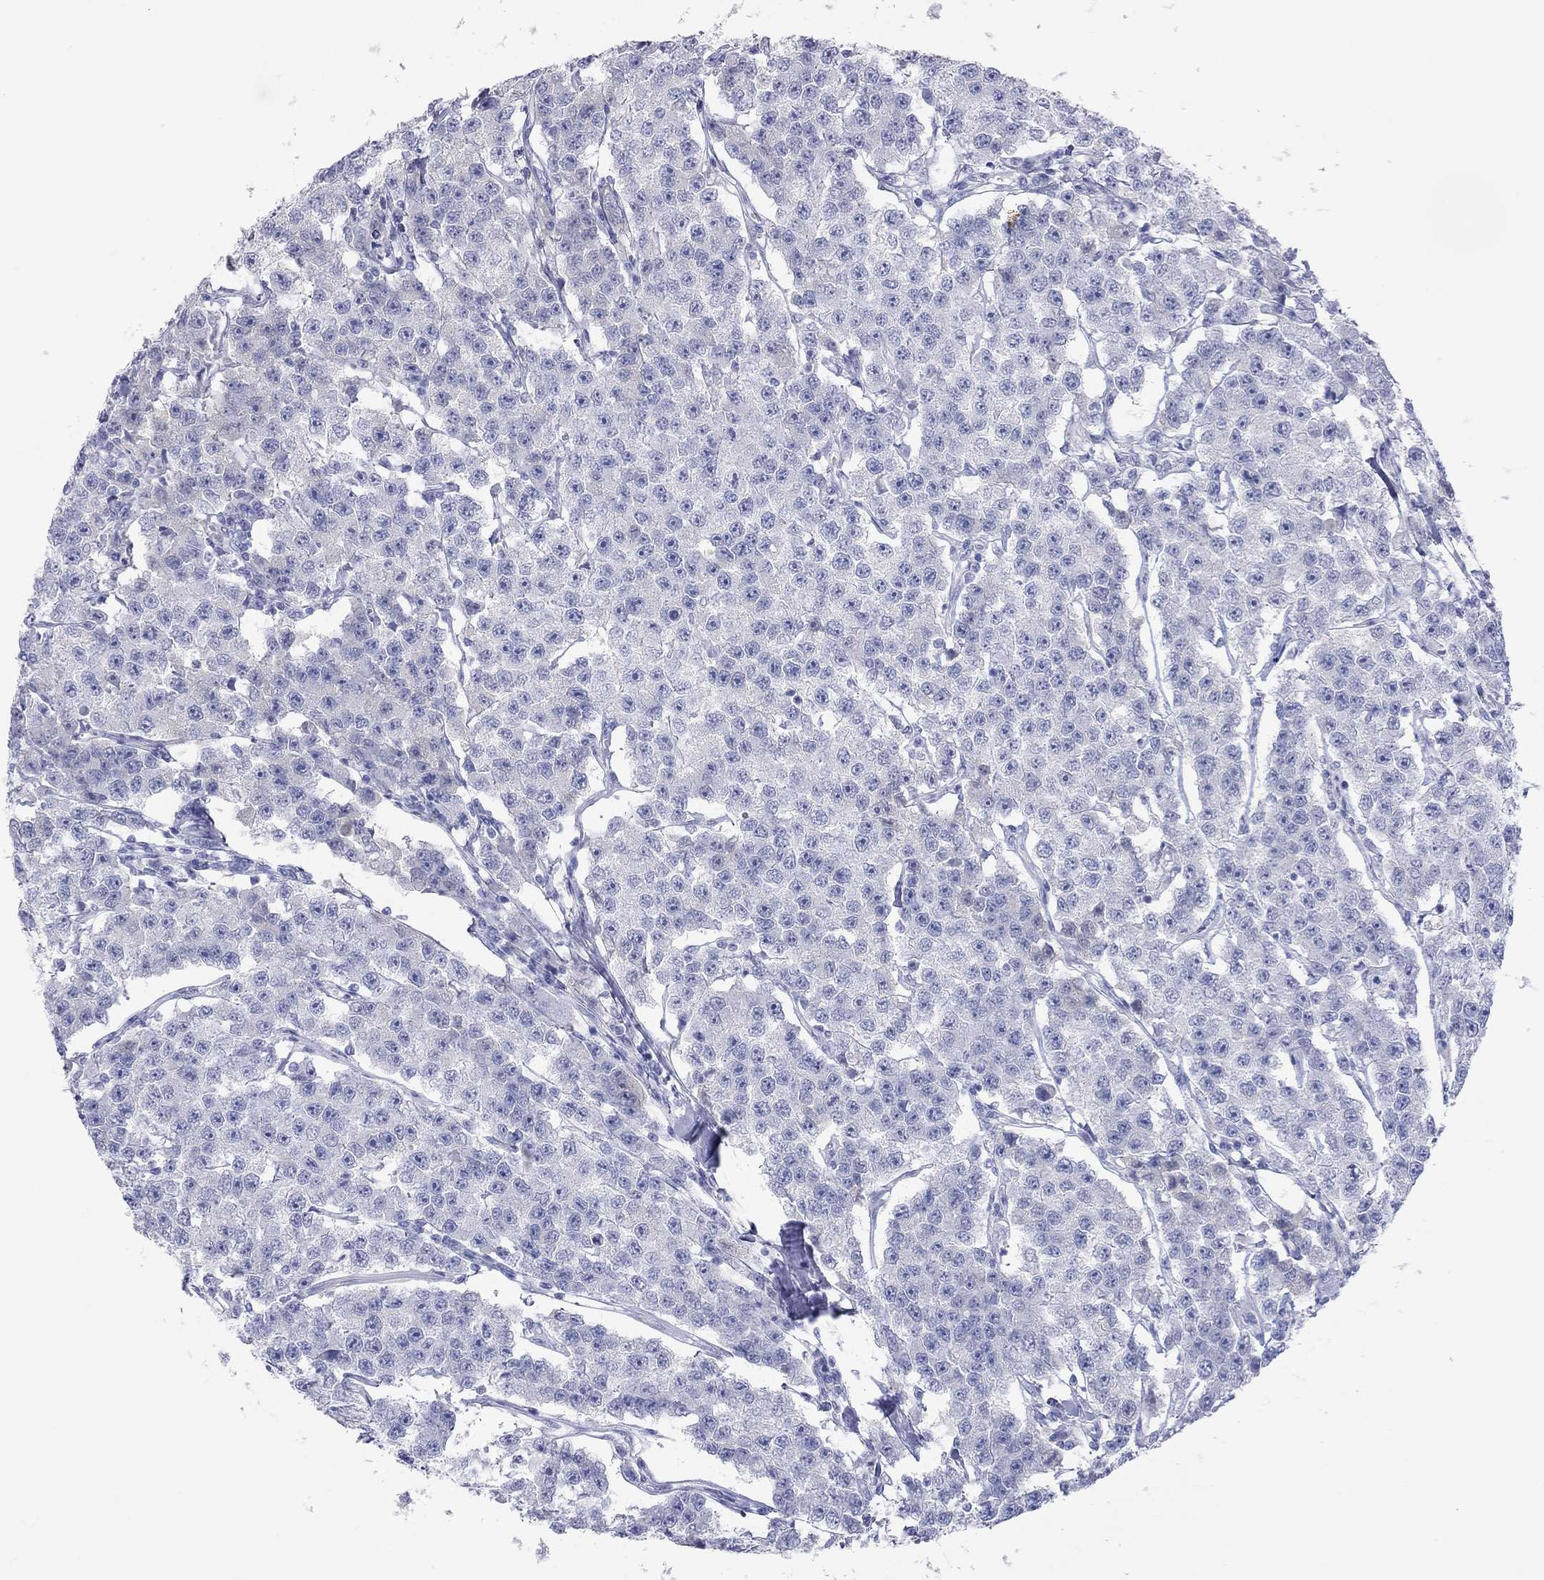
{"staining": {"intensity": "negative", "quantity": "none", "location": "none"}, "tissue": "testis cancer", "cell_type": "Tumor cells", "image_type": "cancer", "snomed": [{"axis": "morphology", "description": "Seminoma, NOS"}, {"axis": "topography", "description": "Testis"}], "caption": "Tumor cells are negative for protein expression in human seminoma (testis).", "gene": "PCDHGC5", "patient": {"sex": "male", "age": 59}}